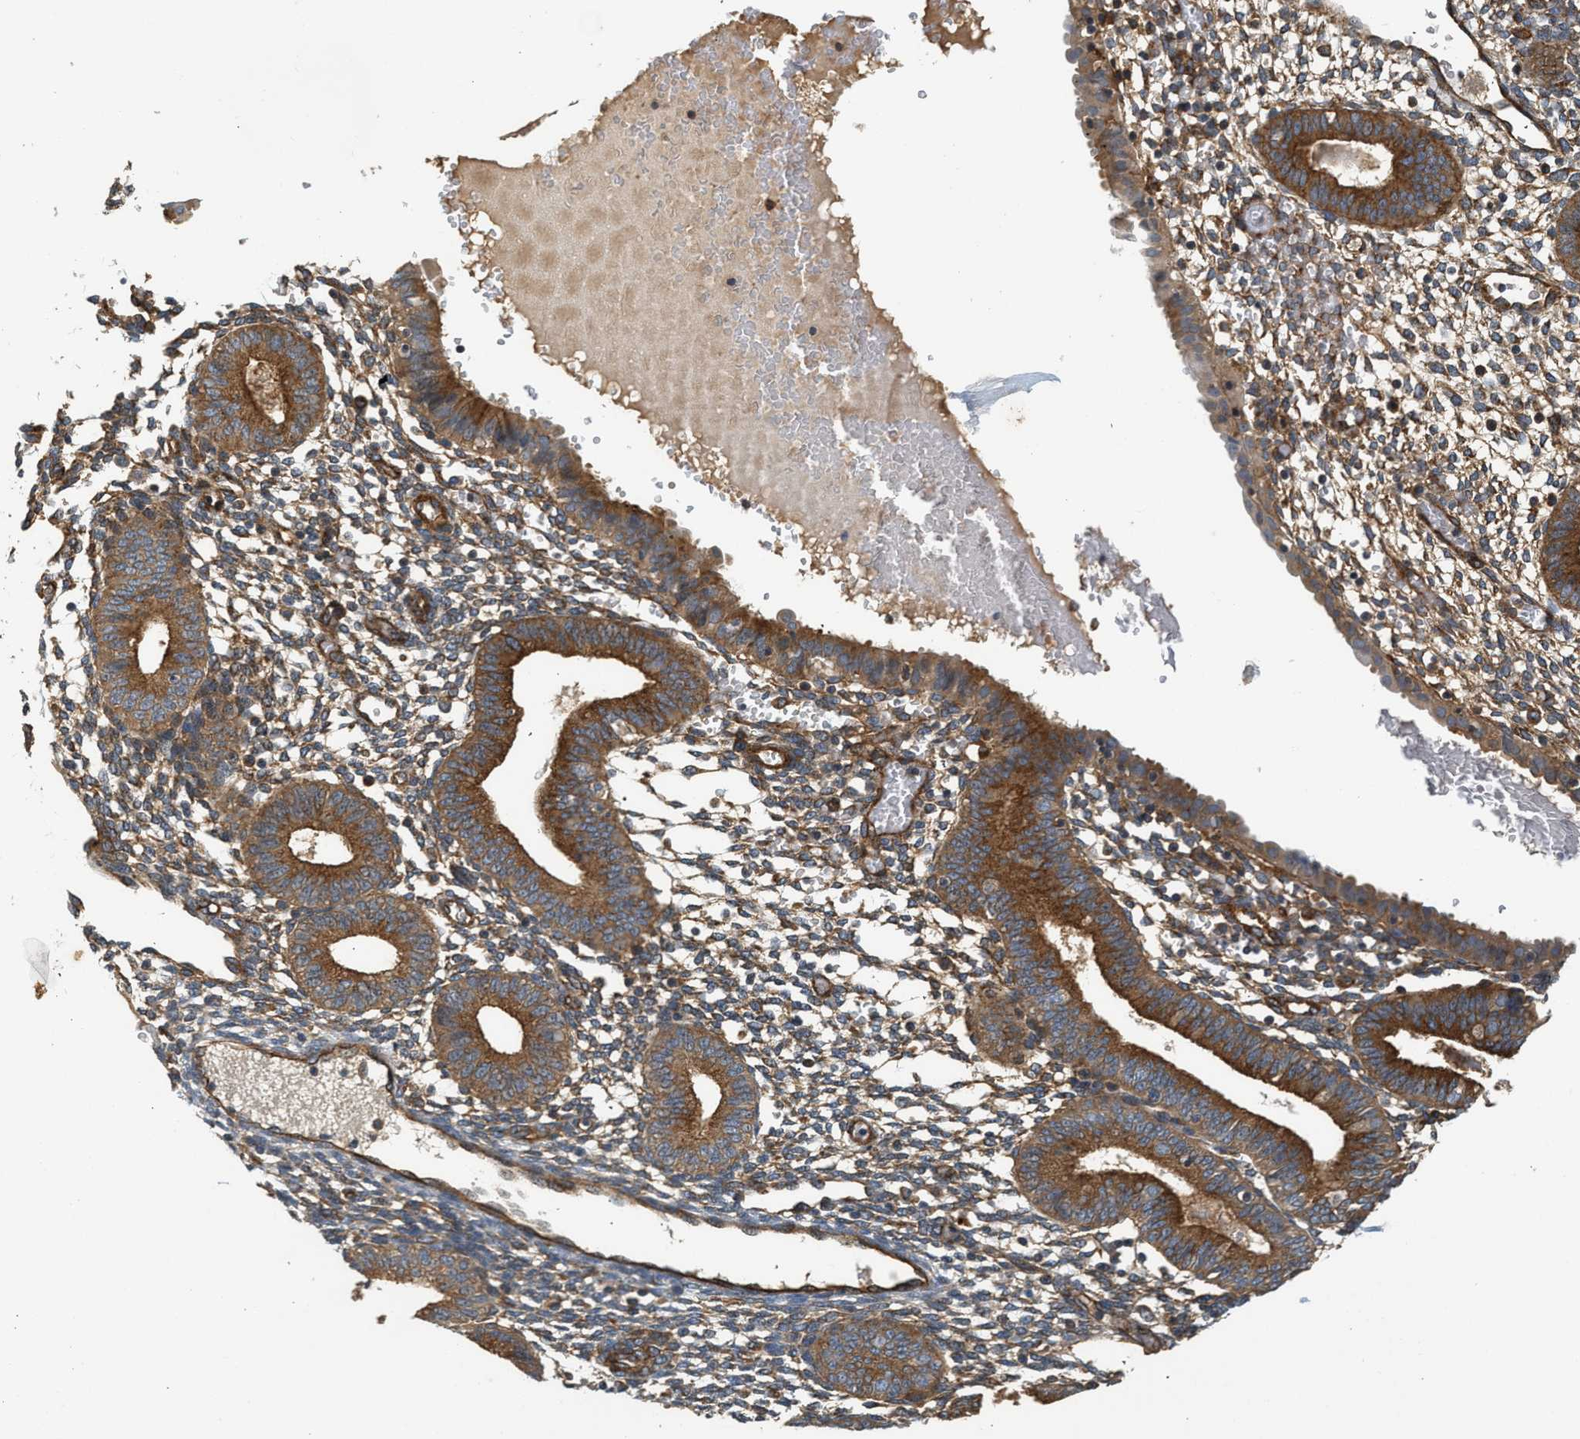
{"staining": {"intensity": "moderate", "quantity": "25%-75%", "location": "cytoplasmic/membranous"}, "tissue": "endometrium", "cell_type": "Cells in endometrial stroma", "image_type": "normal", "snomed": [{"axis": "morphology", "description": "Normal tissue, NOS"}, {"axis": "topography", "description": "Endometrium"}], "caption": "Immunohistochemical staining of unremarkable human endometrium shows moderate cytoplasmic/membranous protein positivity in about 25%-75% of cells in endometrial stroma. The protein is stained brown, and the nuclei are stained in blue (DAB IHC with brightfield microscopy, high magnification).", "gene": "HIP1", "patient": {"sex": "female", "age": 61}}